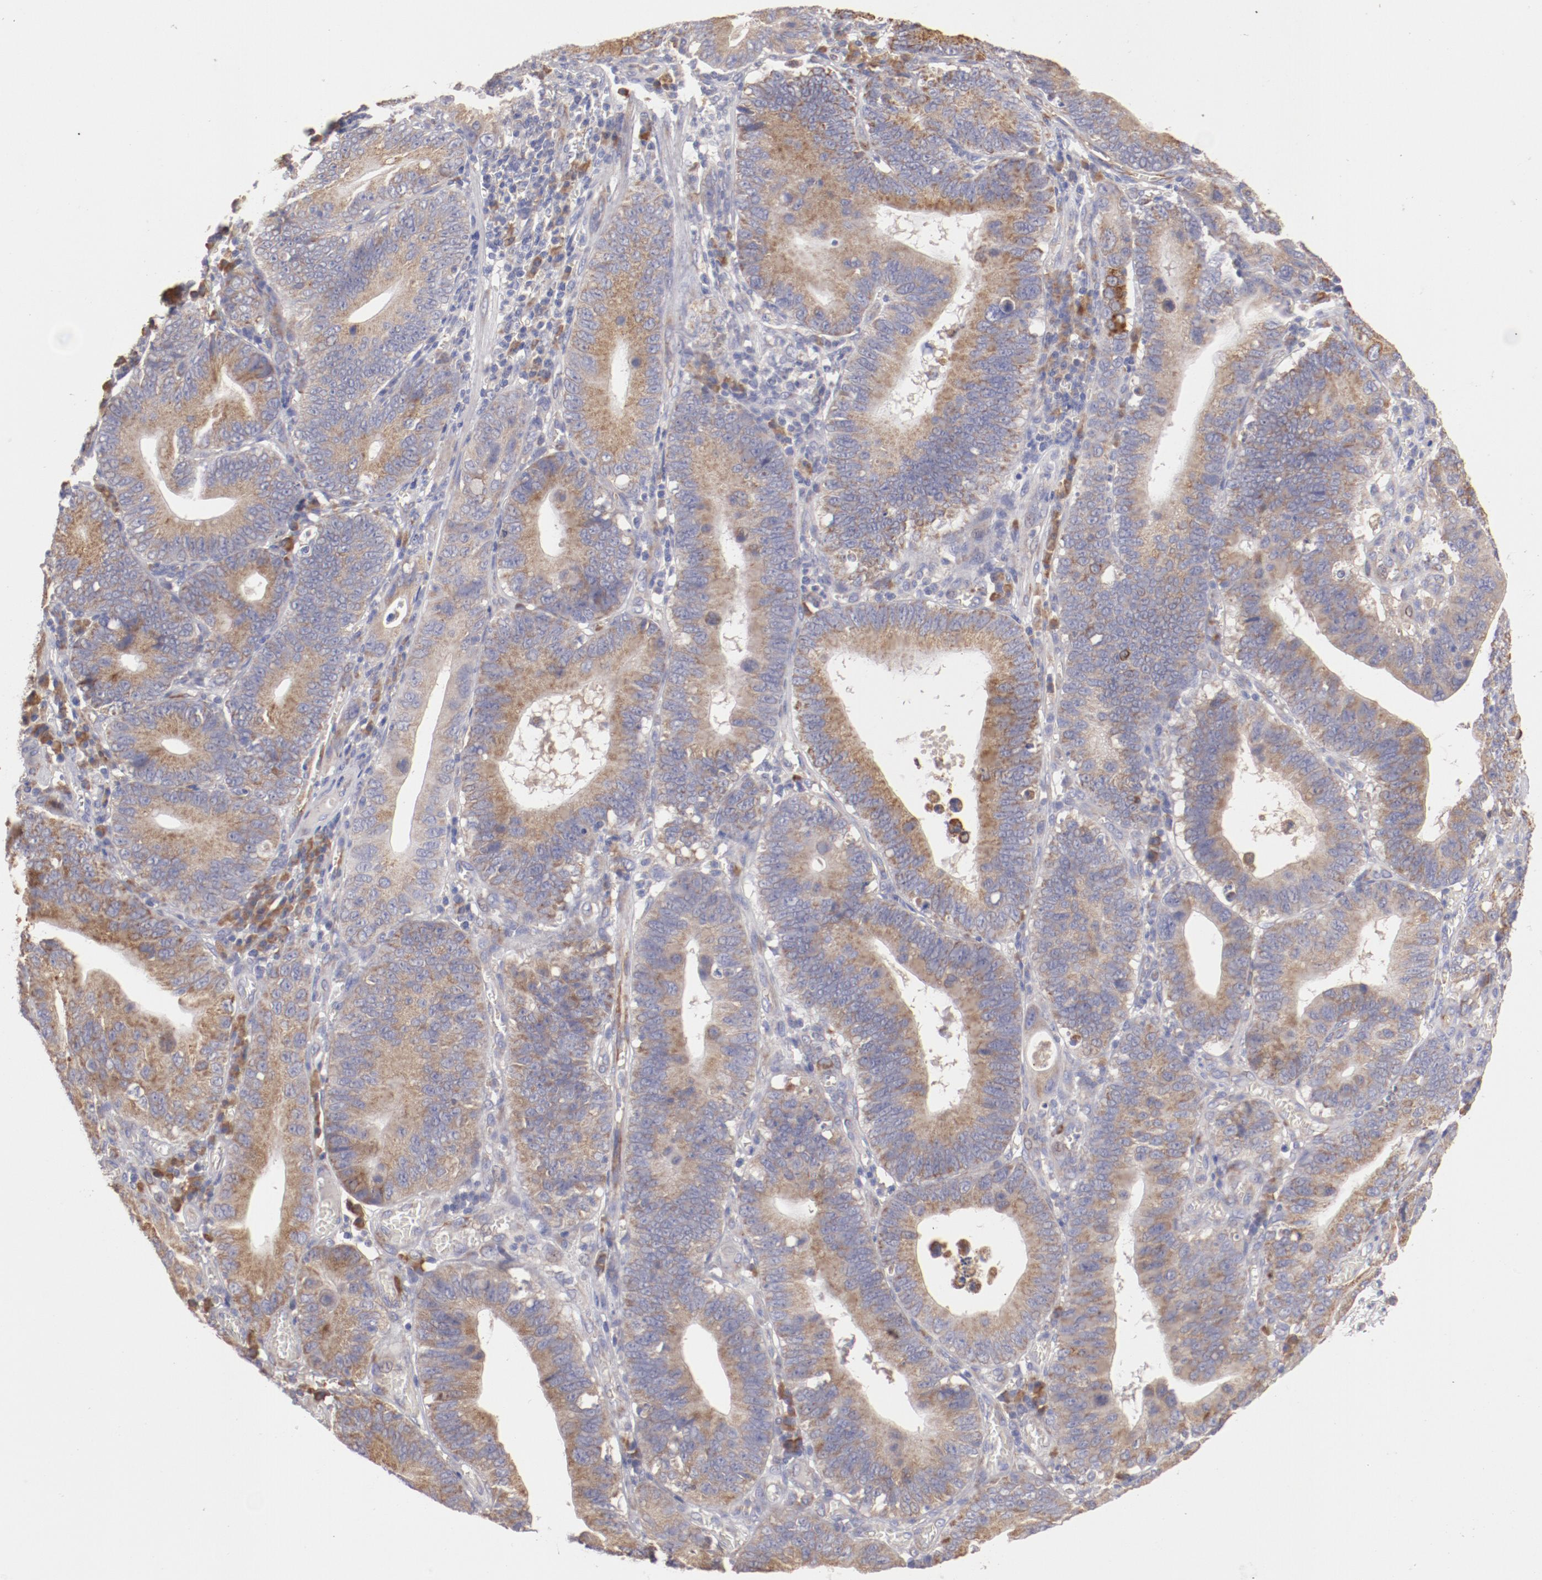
{"staining": {"intensity": "moderate", "quantity": ">75%", "location": "cytoplasmic/membranous"}, "tissue": "stomach cancer", "cell_type": "Tumor cells", "image_type": "cancer", "snomed": [{"axis": "morphology", "description": "Adenocarcinoma, NOS"}, {"axis": "topography", "description": "Stomach"}, {"axis": "topography", "description": "Gastric cardia"}], "caption": "Adenocarcinoma (stomach) stained with a brown dye demonstrates moderate cytoplasmic/membranous positive positivity in approximately >75% of tumor cells.", "gene": "ENTPD5", "patient": {"sex": "male", "age": 59}}